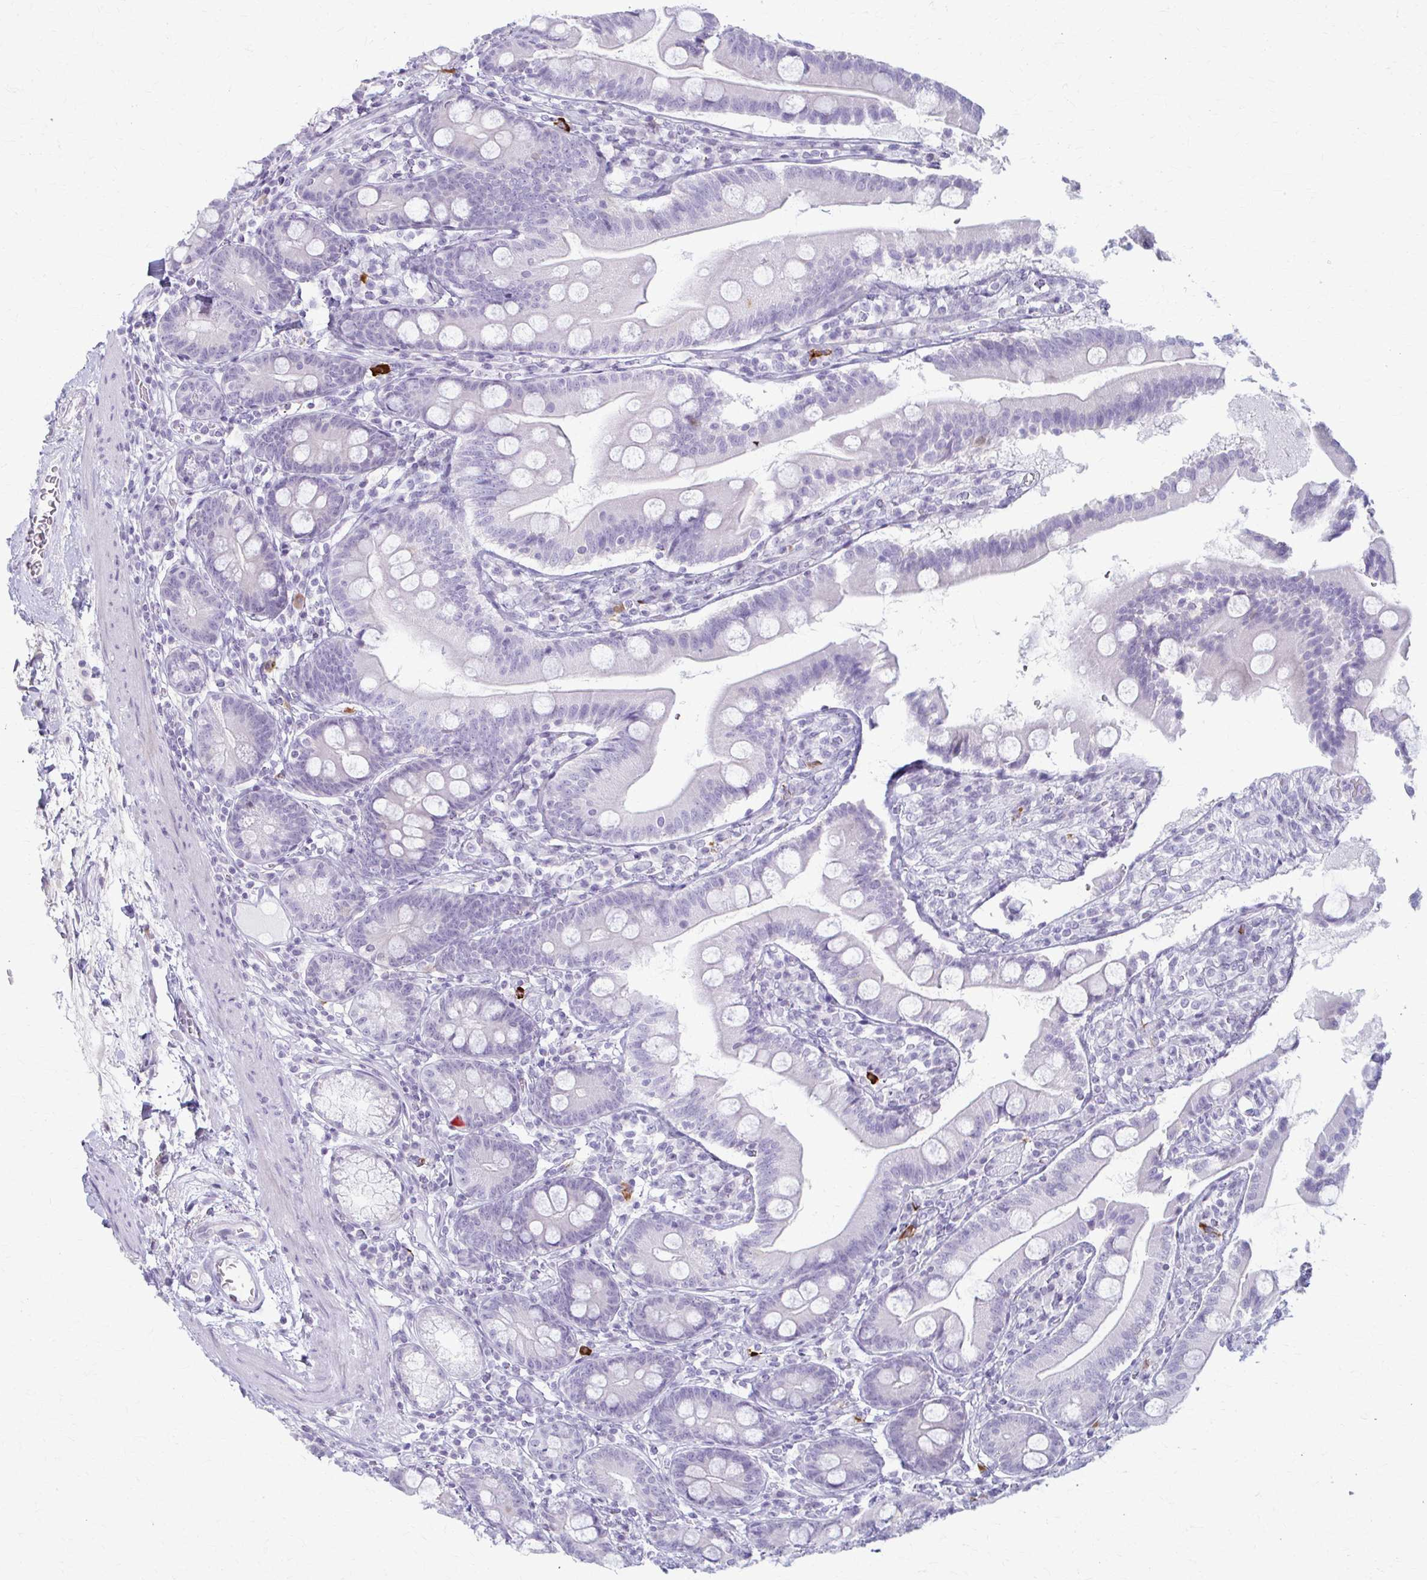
{"staining": {"intensity": "negative", "quantity": "none", "location": "none"}, "tissue": "duodenum", "cell_type": "Glandular cells", "image_type": "normal", "snomed": [{"axis": "morphology", "description": "Normal tissue, NOS"}, {"axis": "topography", "description": "Duodenum"}], "caption": "Immunohistochemistry (IHC) image of normal duodenum stained for a protein (brown), which exhibits no expression in glandular cells.", "gene": "LDLRAP1", "patient": {"sex": "female", "age": 67}}